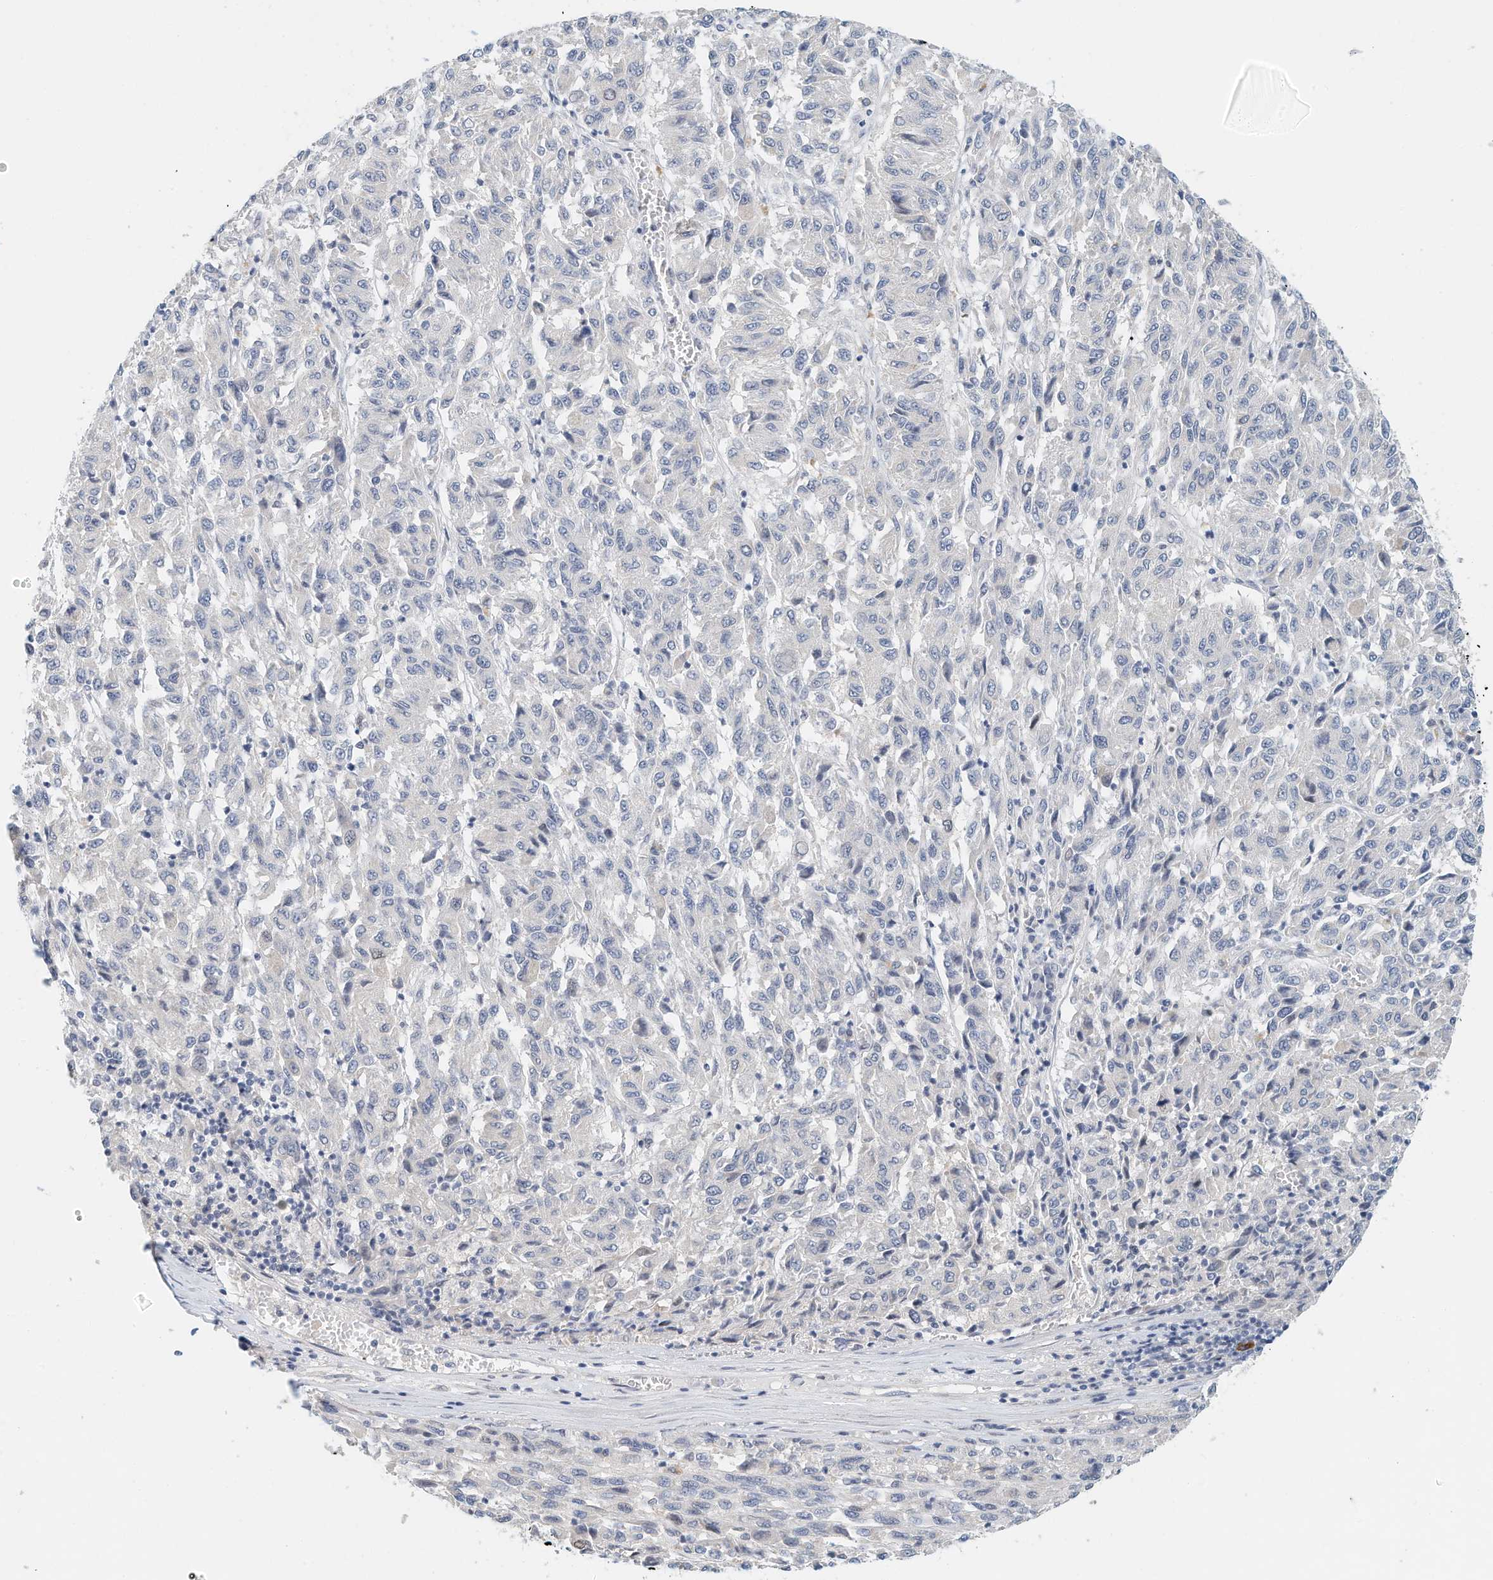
{"staining": {"intensity": "negative", "quantity": "none", "location": "none"}, "tissue": "melanoma", "cell_type": "Tumor cells", "image_type": "cancer", "snomed": [{"axis": "morphology", "description": "Malignant melanoma, Metastatic site"}, {"axis": "topography", "description": "Lung"}], "caption": "This is an immunohistochemistry image of malignant melanoma (metastatic site). There is no expression in tumor cells.", "gene": "ARHGAP28", "patient": {"sex": "male", "age": 64}}